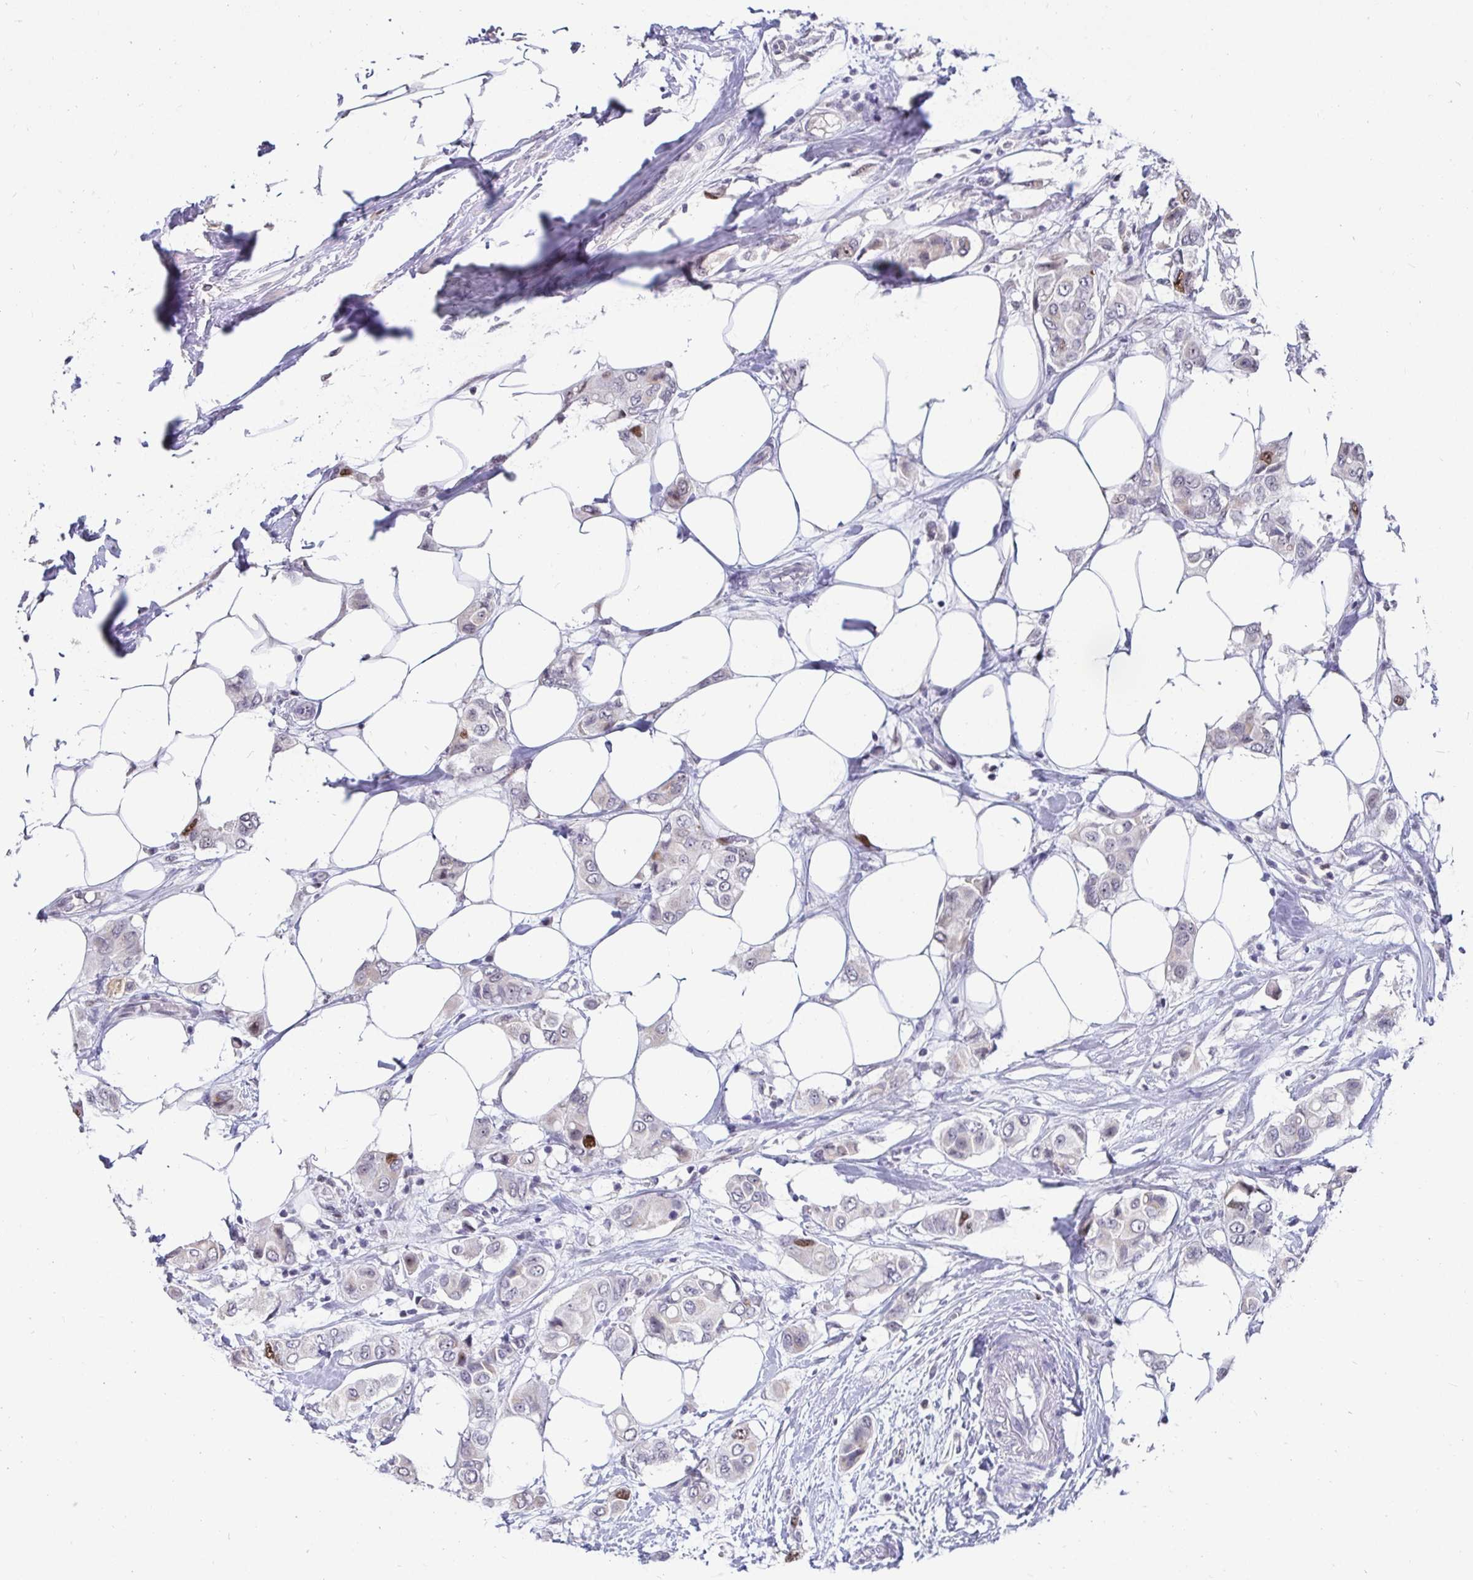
{"staining": {"intensity": "moderate", "quantity": "<25%", "location": "nuclear"}, "tissue": "breast cancer", "cell_type": "Tumor cells", "image_type": "cancer", "snomed": [{"axis": "morphology", "description": "Lobular carcinoma"}, {"axis": "topography", "description": "Breast"}], "caption": "Lobular carcinoma (breast) tissue demonstrates moderate nuclear expression in about <25% of tumor cells The staining was performed using DAB (3,3'-diaminobenzidine) to visualize the protein expression in brown, while the nuclei were stained in blue with hematoxylin (Magnification: 20x).", "gene": "ANLN", "patient": {"sex": "female", "age": 51}}